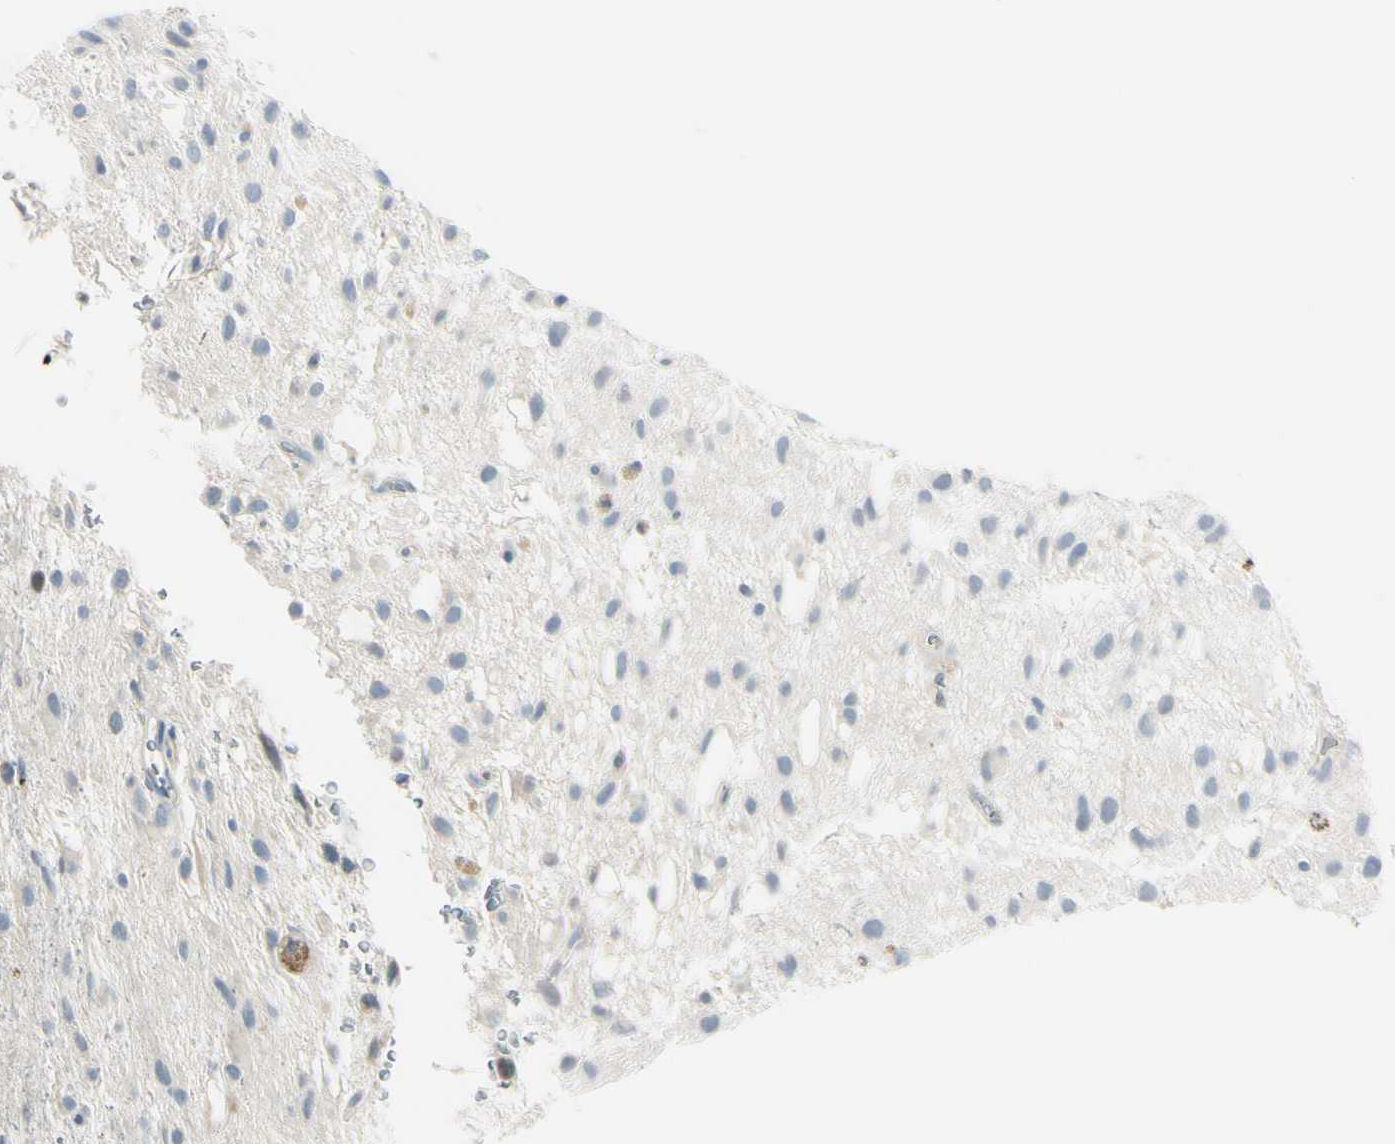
{"staining": {"intensity": "negative", "quantity": "none", "location": "none"}, "tissue": "glioma", "cell_type": "Tumor cells", "image_type": "cancer", "snomed": [{"axis": "morphology", "description": "Glioma, malignant, Low grade"}, {"axis": "topography", "description": "Brain"}], "caption": "IHC image of glioma stained for a protein (brown), which demonstrates no expression in tumor cells. Brightfield microscopy of immunohistochemistry (IHC) stained with DAB (brown) and hematoxylin (blue), captured at high magnification.", "gene": "ASB9", "patient": {"sex": "male", "age": 77}}